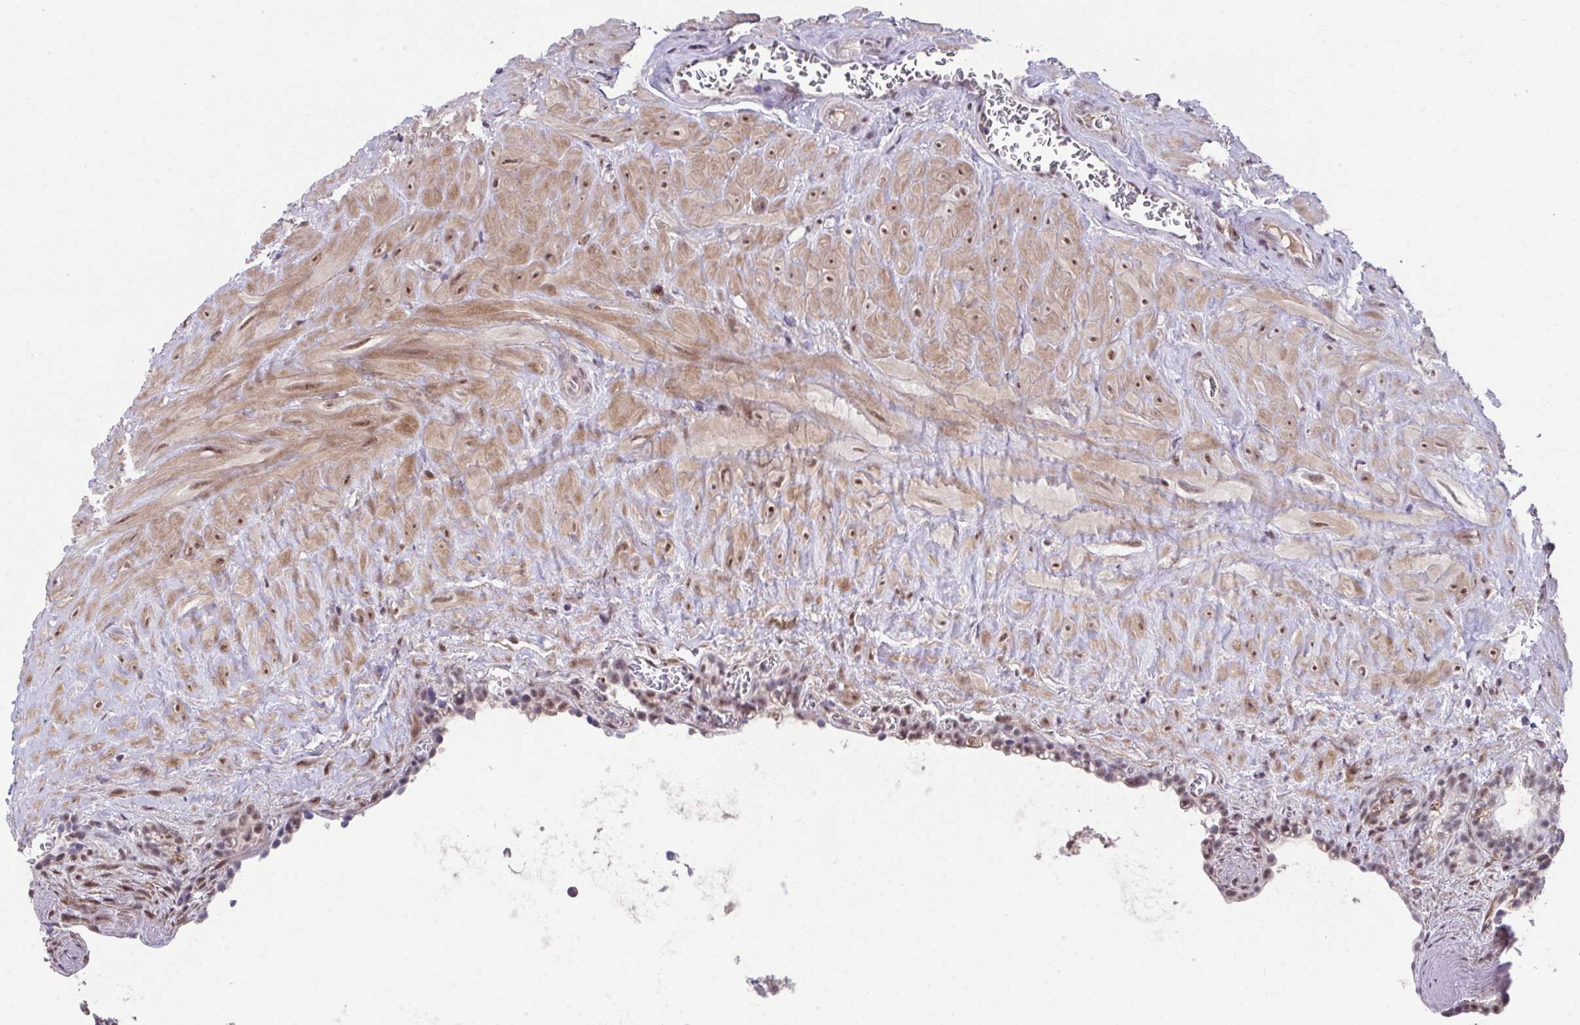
{"staining": {"intensity": "moderate", "quantity": "25%-75%", "location": "nuclear"}, "tissue": "seminal vesicle", "cell_type": "Glandular cells", "image_type": "normal", "snomed": [{"axis": "morphology", "description": "Normal tissue, NOS"}, {"axis": "topography", "description": "Seminal veicle"}], "caption": "Protein staining displays moderate nuclear staining in approximately 25%-75% of glandular cells in benign seminal vesicle. Nuclei are stained in blue.", "gene": "RBBP6", "patient": {"sex": "male", "age": 76}}